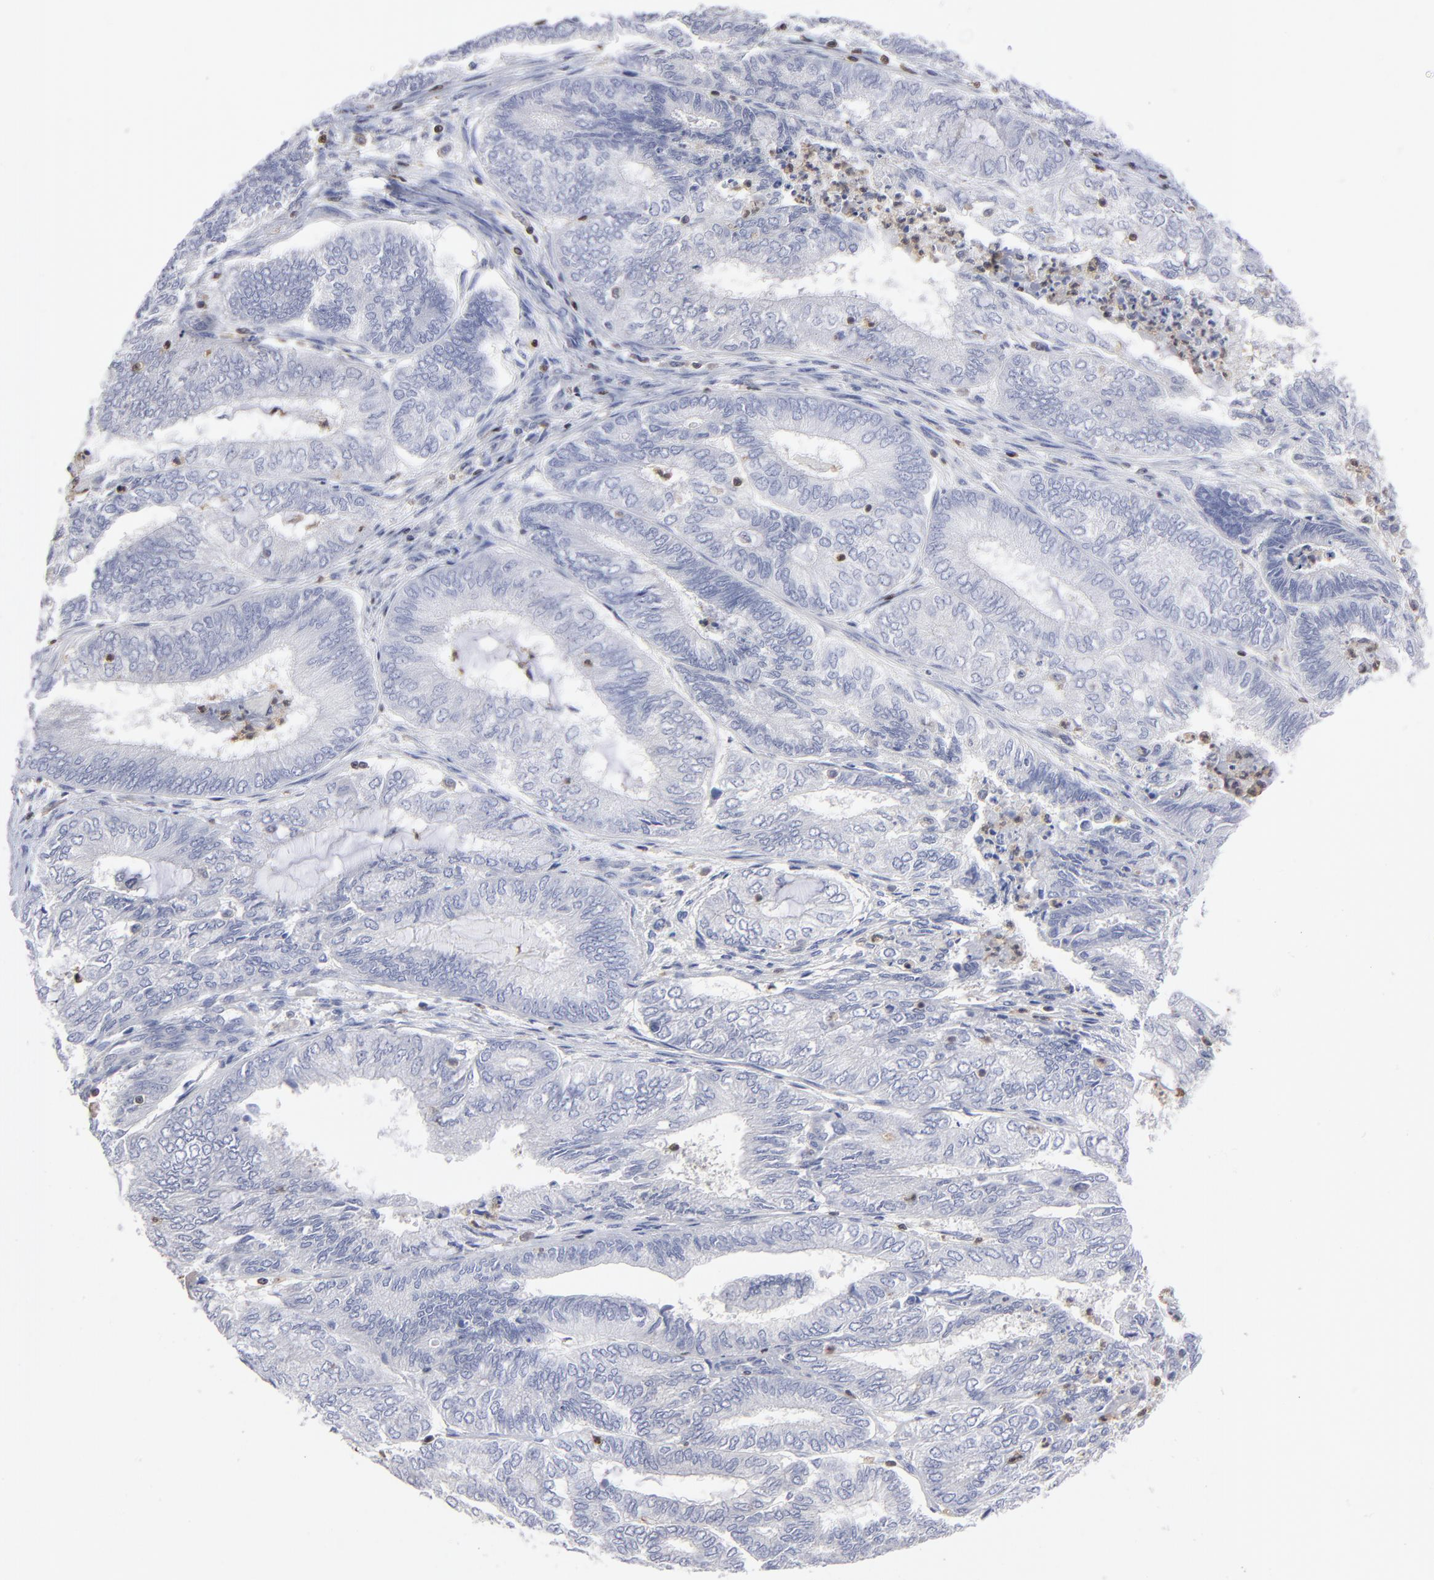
{"staining": {"intensity": "negative", "quantity": "none", "location": "none"}, "tissue": "endometrial cancer", "cell_type": "Tumor cells", "image_type": "cancer", "snomed": [{"axis": "morphology", "description": "Adenocarcinoma, NOS"}, {"axis": "topography", "description": "Endometrium"}], "caption": "Image shows no significant protein staining in tumor cells of endometrial cancer (adenocarcinoma). The staining is performed using DAB (3,3'-diaminobenzidine) brown chromogen with nuclei counter-stained in using hematoxylin.", "gene": "TBXT", "patient": {"sex": "female", "age": 59}}